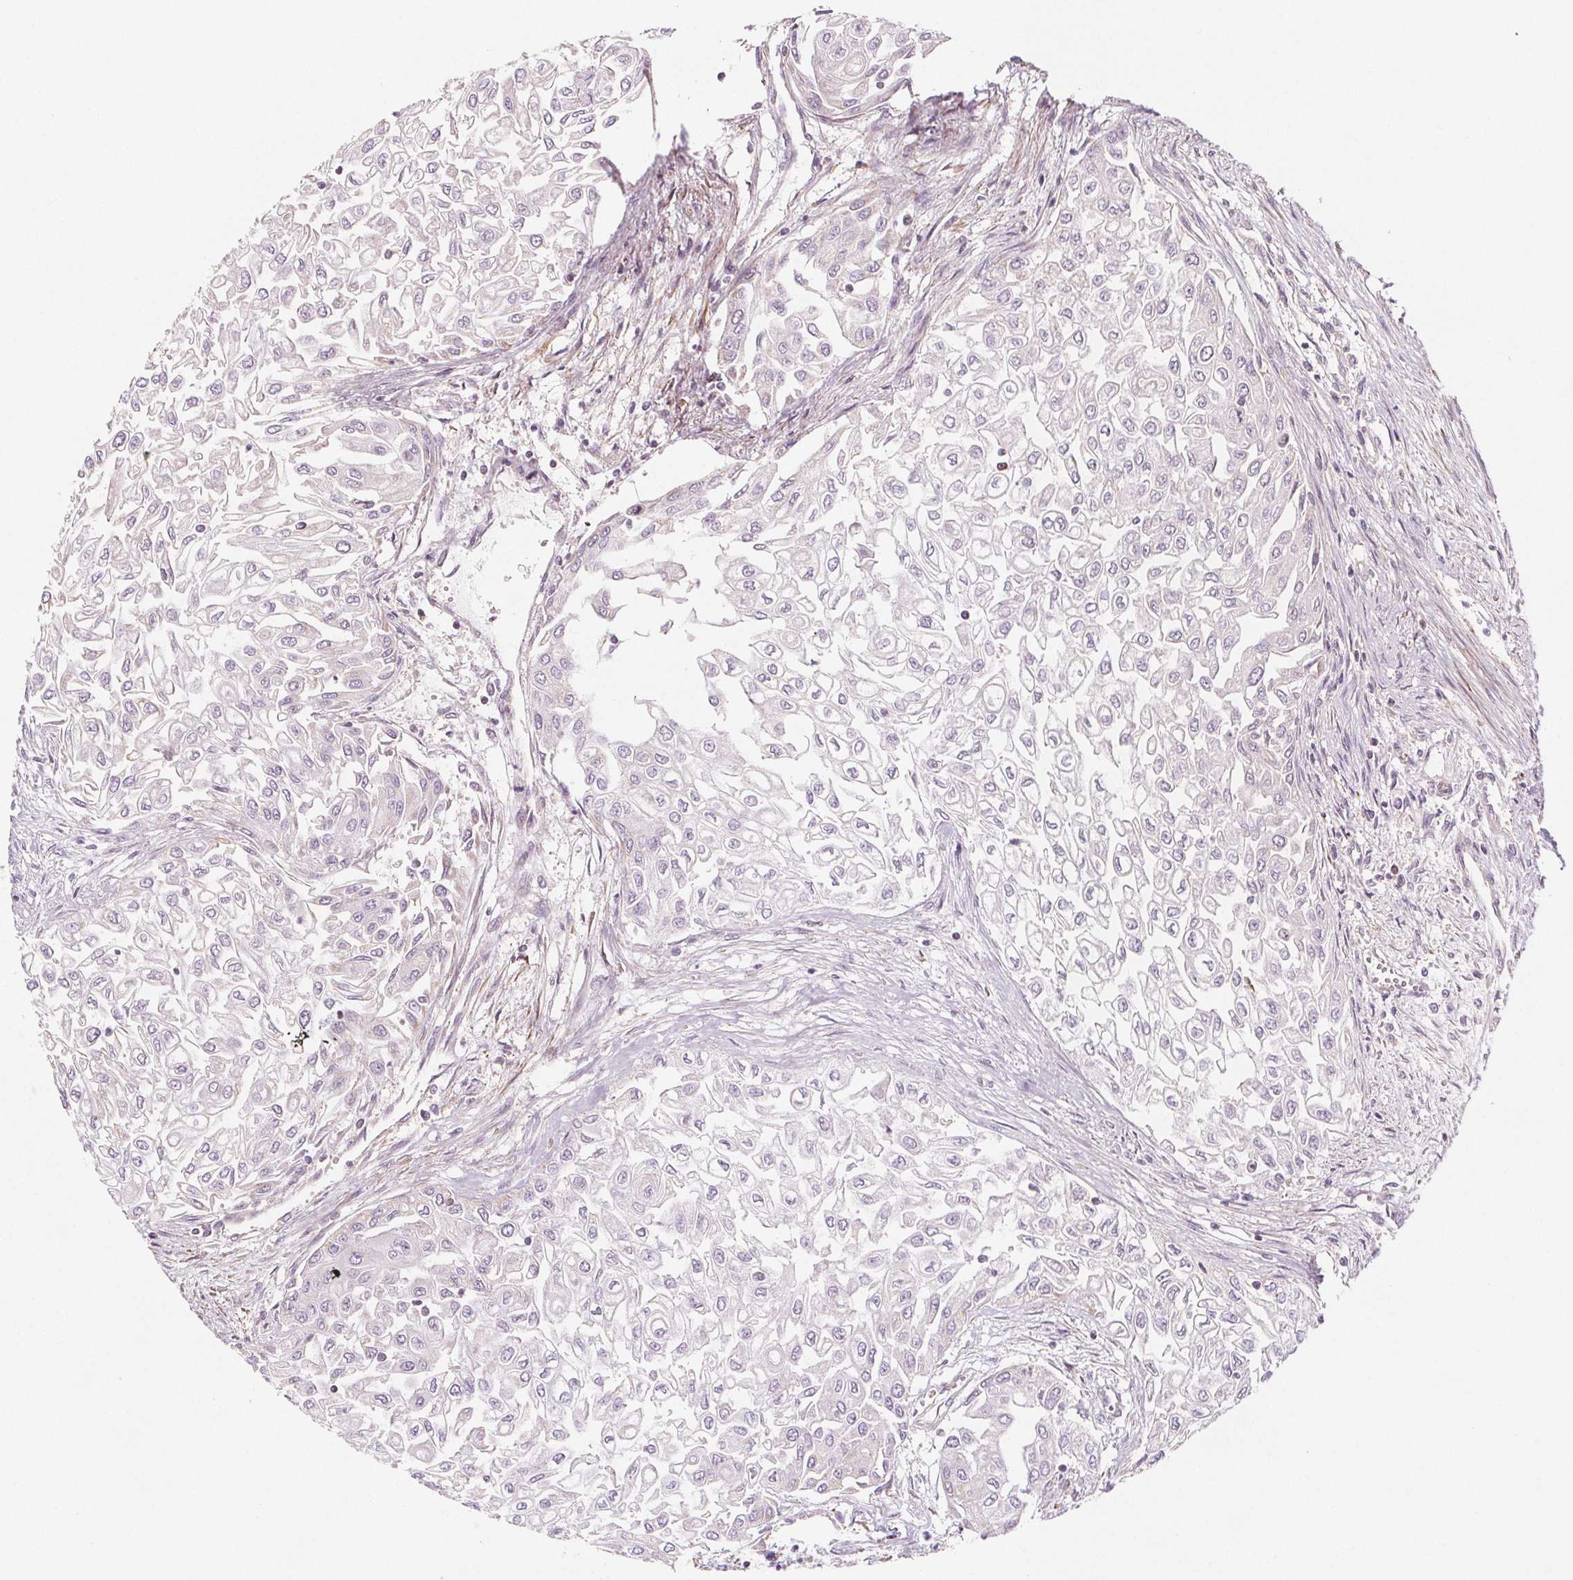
{"staining": {"intensity": "negative", "quantity": "none", "location": "none"}, "tissue": "urothelial cancer", "cell_type": "Tumor cells", "image_type": "cancer", "snomed": [{"axis": "morphology", "description": "Urothelial carcinoma, High grade"}, {"axis": "topography", "description": "Urinary bladder"}], "caption": "This micrograph is of urothelial cancer stained with immunohistochemistry to label a protein in brown with the nuclei are counter-stained blue. There is no staining in tumor cells.", "gene": "ADAM33", "patient": {"sex": "male", "age": 62}}